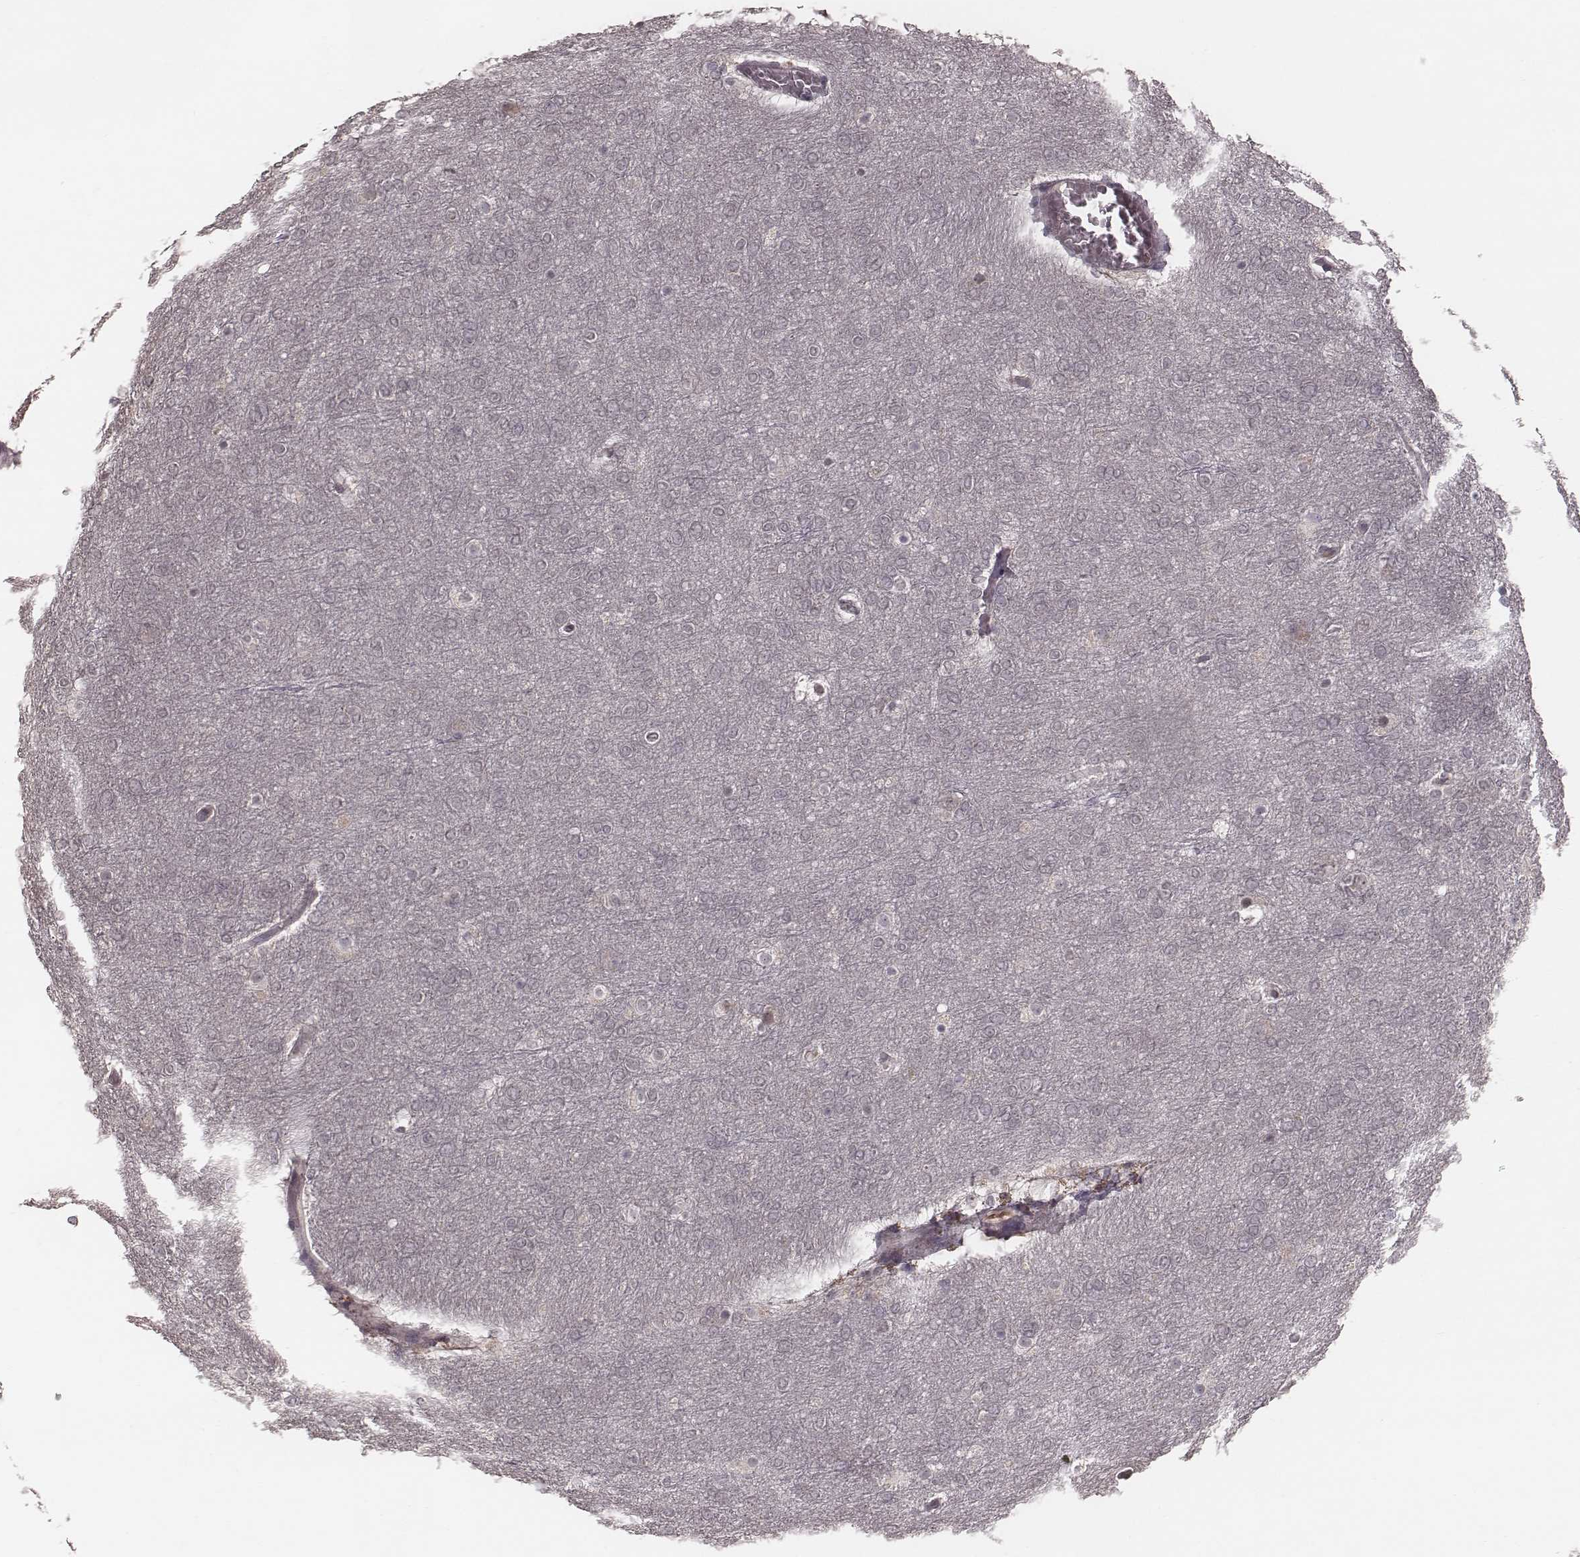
{"staining": {"intensity": "negative", "quantity": "none", "location": "none"}, "tissue": "glioma", "cell_type": "Tumor cells", "image_type": "cancer", "snomed": [{"axis": "morphology", "description": "Glioma, malignant, High grade"}, {"axis": "topography", "description": "Brain"}], "caption": "An immunohistochemistry (IHC) photomicrograph of high-grade glioma (malignant) is shown. There is no staining in tumor cells of high-grade glioma (malignant).", "gene": "IL5", "patient": {"sex": "female", "age": 61}}